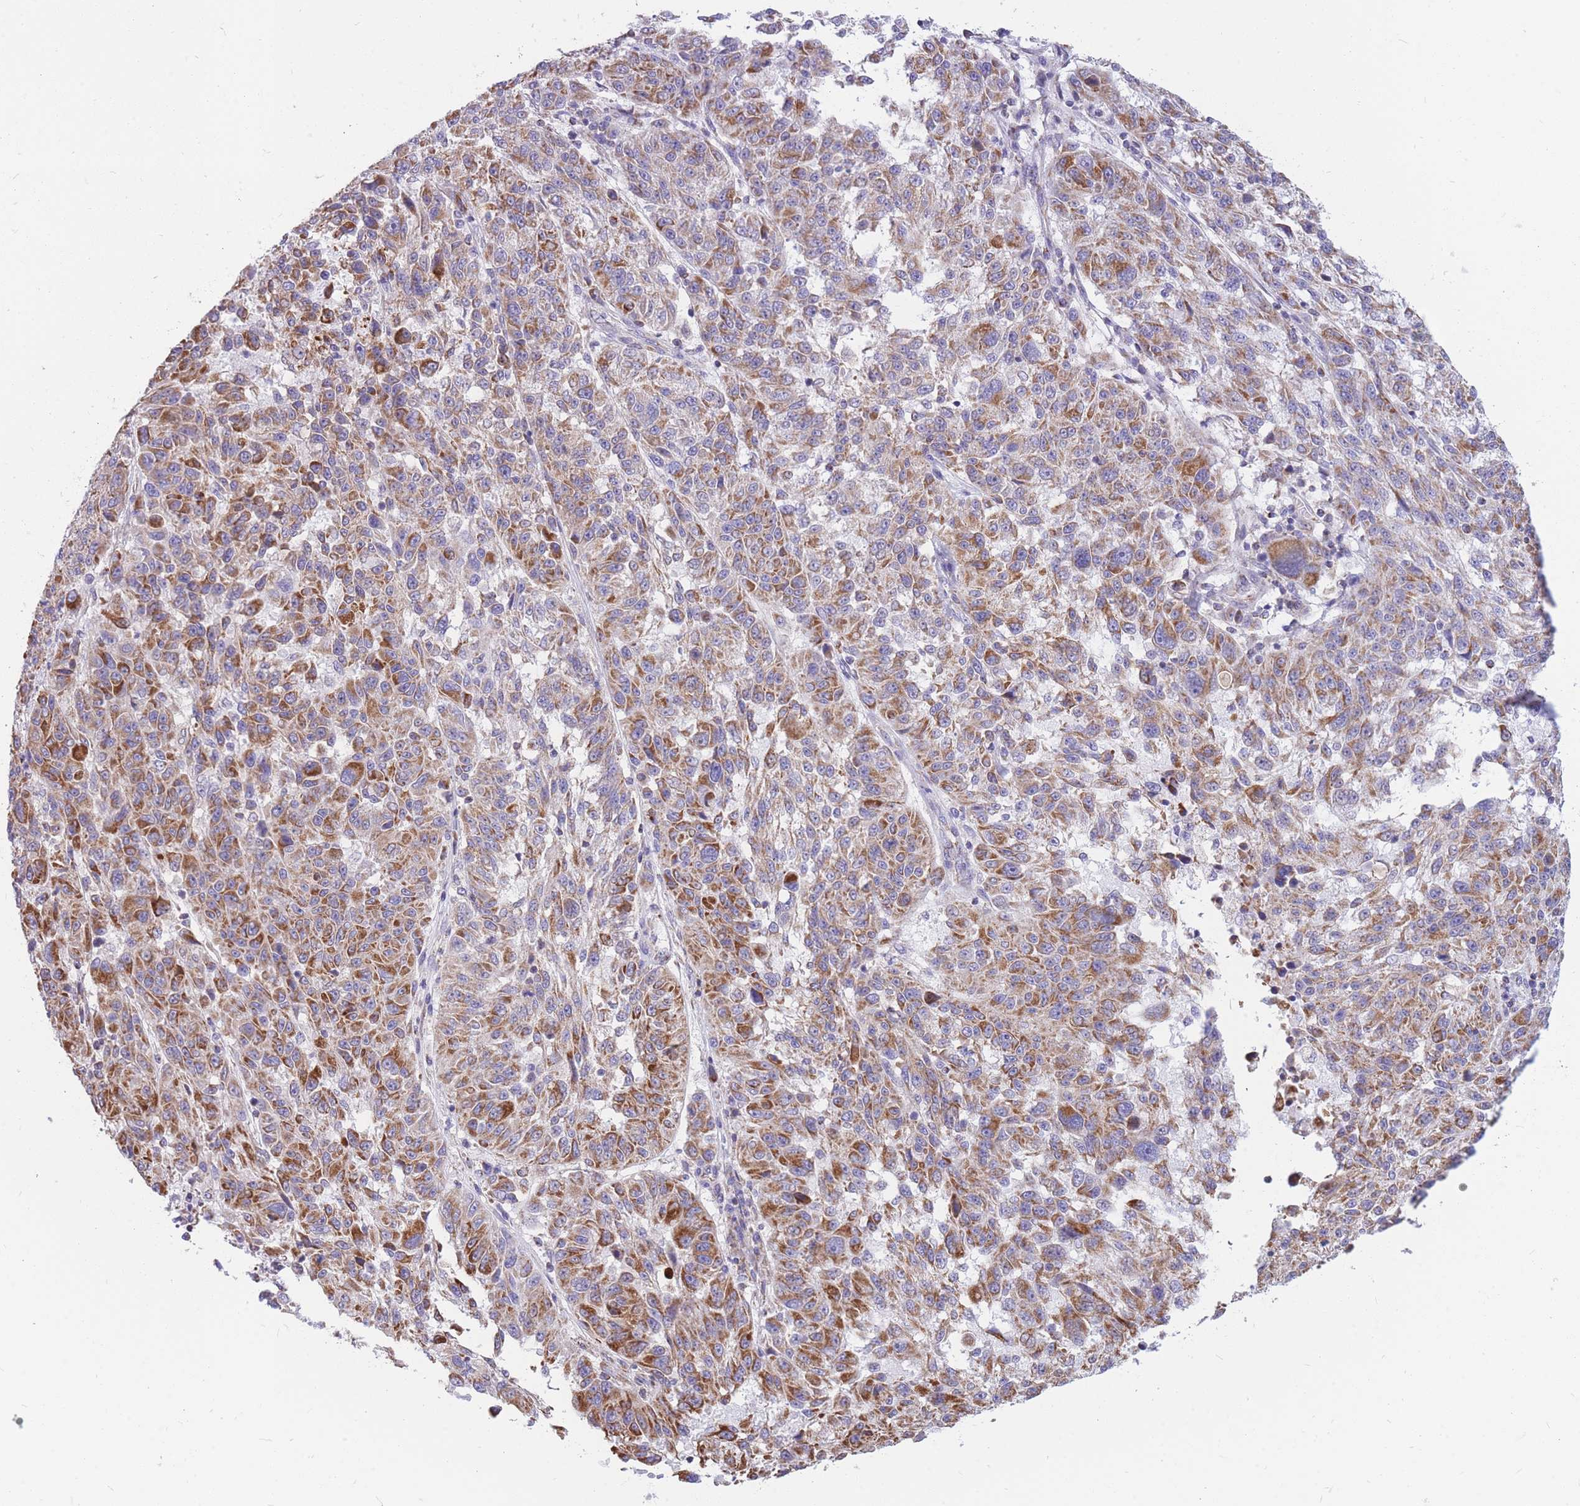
{"staining": {"intensity": "moderate", "quantity": ">75%", "location": "cytoplasmic/membranous"}, "tissue": "melanoma", "cell_type": "Tumor cells", "image_type": "cancer", "snomed": [{"axis": "morphology", "description": "Malignant melanoma, NOS"}, {"axis": "topography", "description": "Skin"}], "caption": "This histopathology image exhibits immunohistochemistry (IHC) staining of melanoma, with medium moderate cytoplasmic/membranous staining in about >75% of tumor cells.", "gene": "PCSK1", "patient": {"sex": "male", "age": 53}}